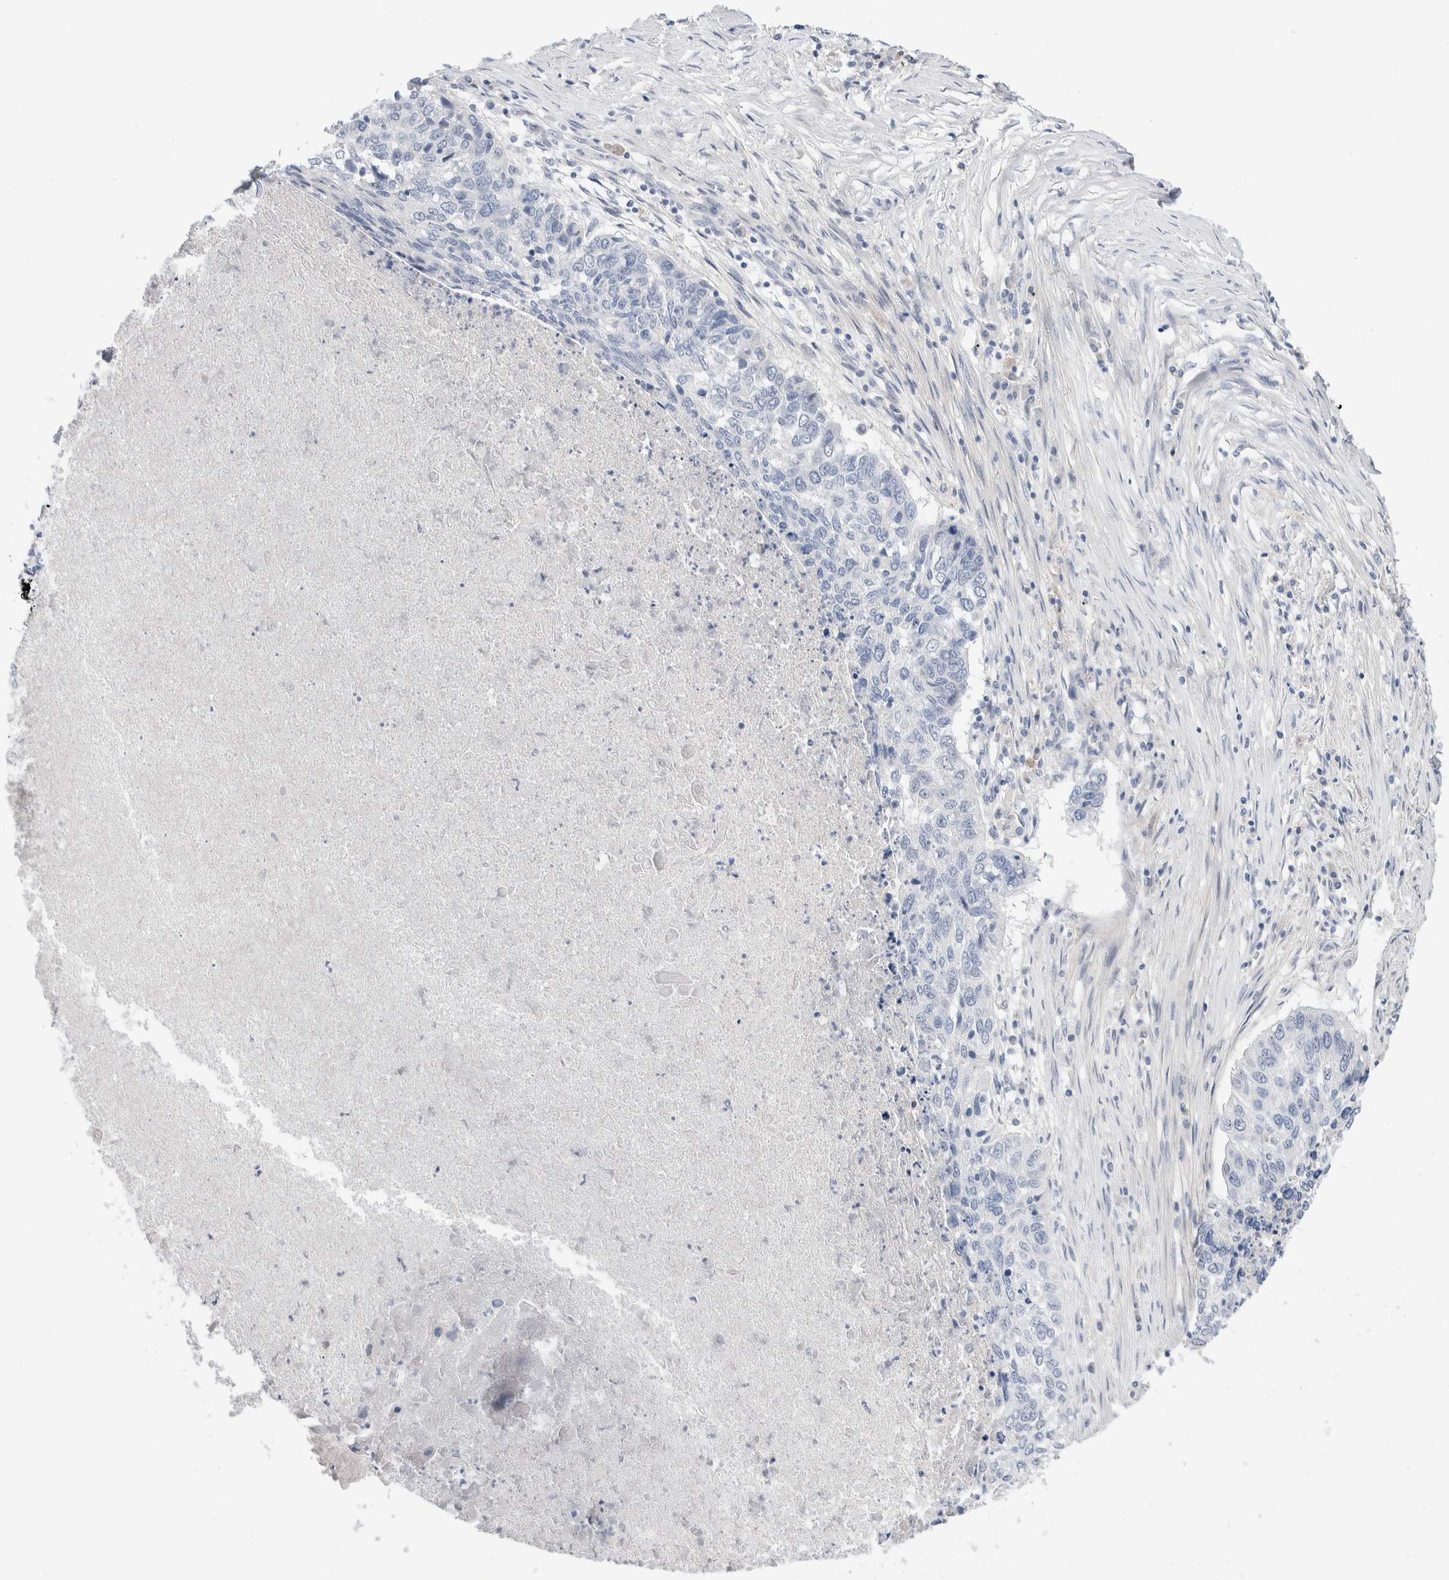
{"staining": {"intensity": "negative", "quantity": "none", "location": "none"}, "tissue": "lung cancer", "cell_type": "Tumor cells", "image_type": "cancer", "snomed": [{"axis": "morphology", "description": "Squamous cell carcinoma, NOS"}, {"axis": "topography", "description": "Lung"}], "caption": "This is an immunohistochemistry (IHC) micrograph of human lung squamous cell carcinoma. There is no staining in tumor cells.", "gene": "DNAJB6", "patient": {"sex": "female", "age": 63}}